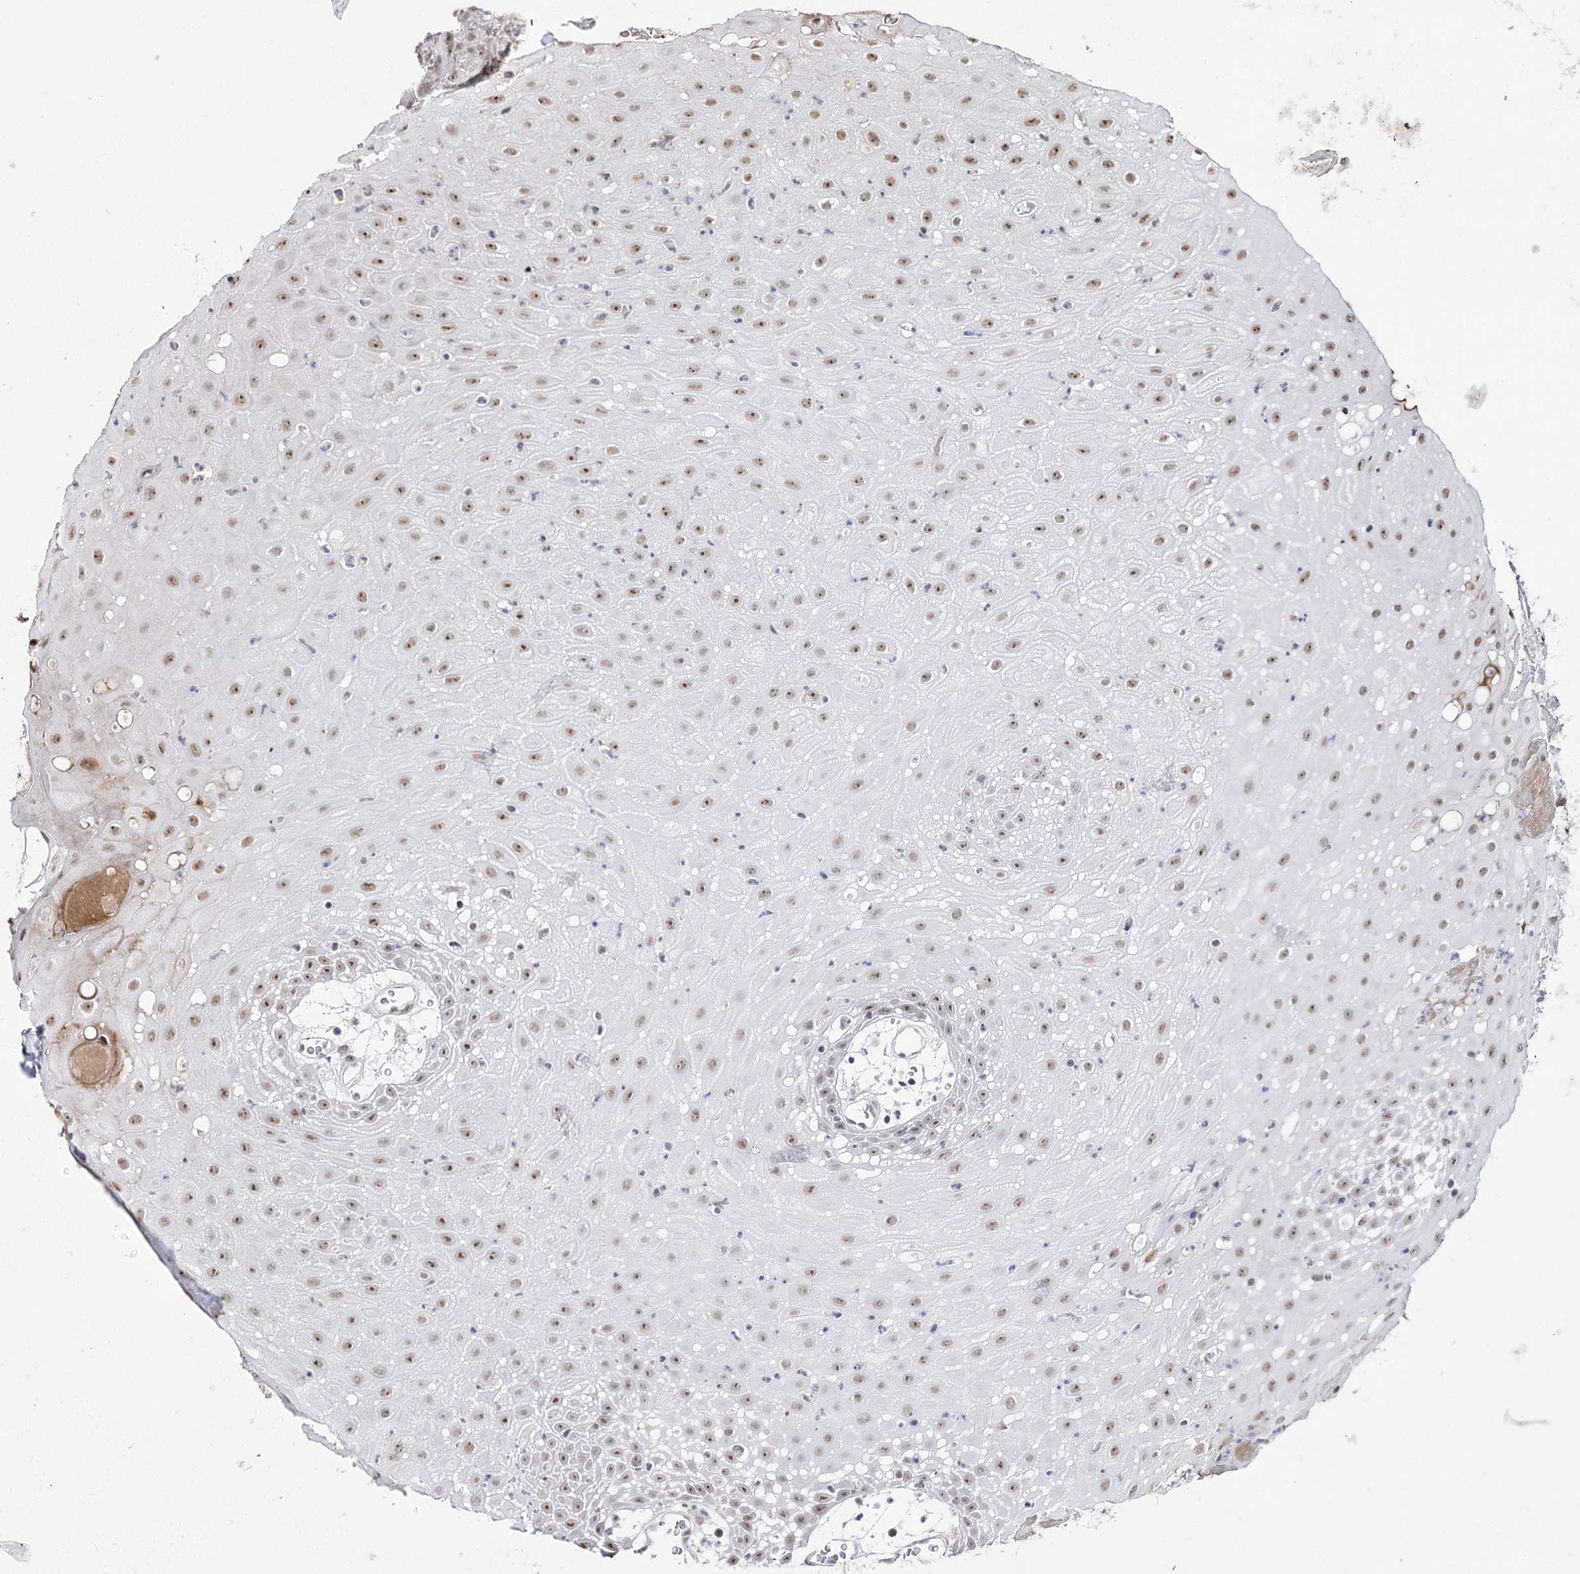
{"staining": {"intensity": "weak", "quantity": ">75%", "location": "nuclear"}, "tissue": "oral mucosa", "cell_type": "Squamous epithelial cells", "image_type": "normal", "snomed": [{"axis": "morphology", "description": "Normal tissue, NOS"}, {"axis": "topography", "description": "Skeletal muscle"}, {"axis": "topography", "description": "Oral tissue"}, {"axis": "topography", "description": "Salivary gland"}, {"axis": "topography", "description": "Peripheral nerve tissue"}], "caption": "IHC of normal oral mucosa reveals low levels of weak nuclear staining in about >75% of squamous epithelial cells. The protein is shown in brown color, while the nuclei are stained blue.", "gene": "STOX1", "patient": {"sex": "male", "age": 54}}